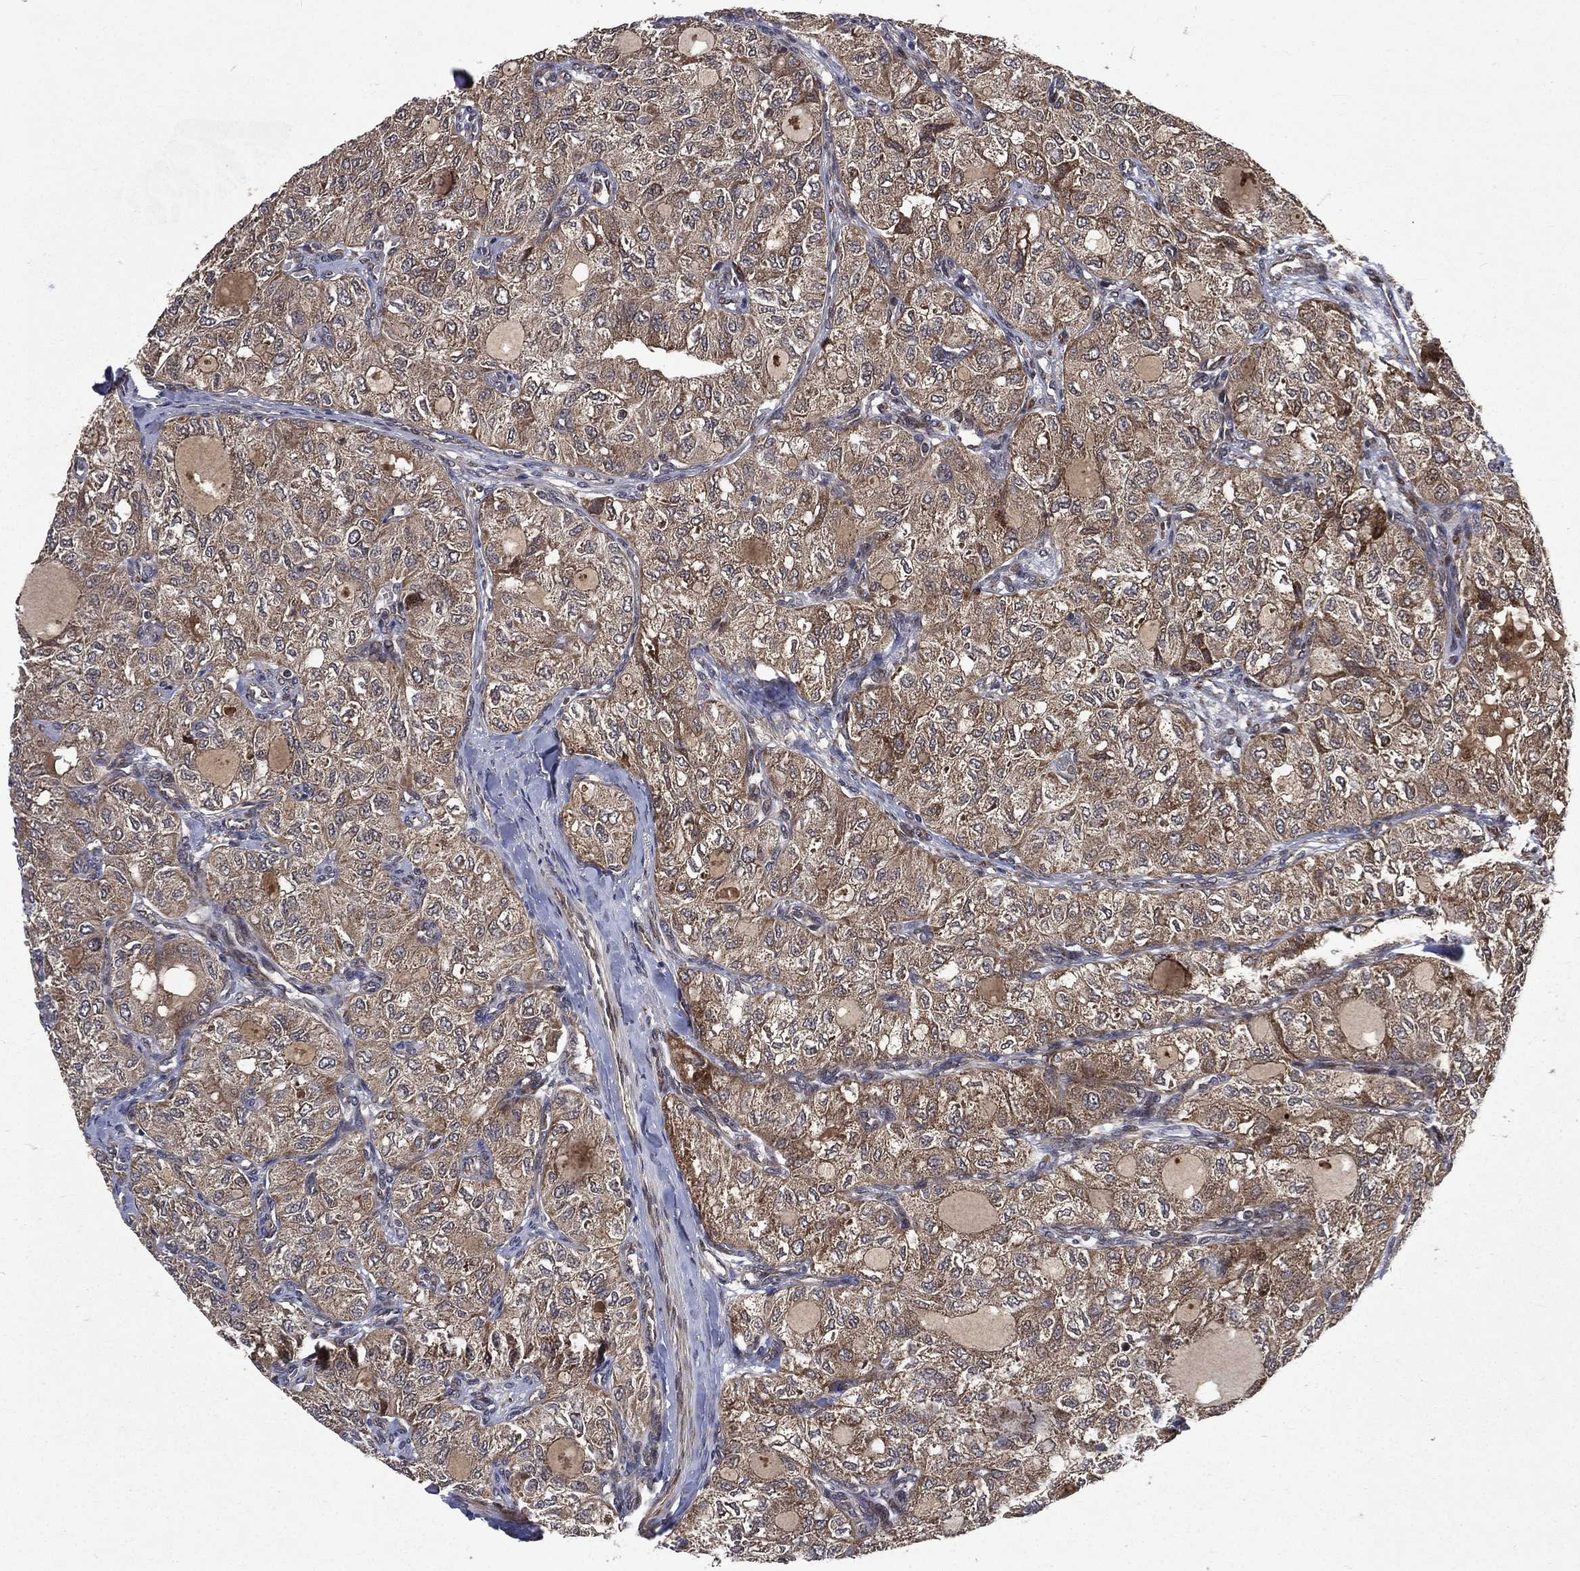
{"staining": {"intensity": "moderate", "quantity": "25%-75%", "location": "cytoplasmic/membranous"}, "tissue": "thyroid cancer", "cell_type": "Tumor cells", "image_type": "cancer", "snomed": [{"axis": "morphology", "description": "Follicular adenoma carcinoma, NOS"}, {"axis": "topography", "description": "Thyroid gland"}], "caption": "Brown immunohistochemical staining in human thyroid cancer (follicular adenoma carcinoma) shows moderate cytoplasmic/membranous staining in approximately 25%-75% of tumor cells. The protein of interest is stained brown, and the nuclei are stained in blue (DAB (3,3'-diaminobenzidine) IHC with brightfield microscopy, high magnification).", "gene": "RAB11FIP4", "patient": {"sex": "male", "age": 75}}